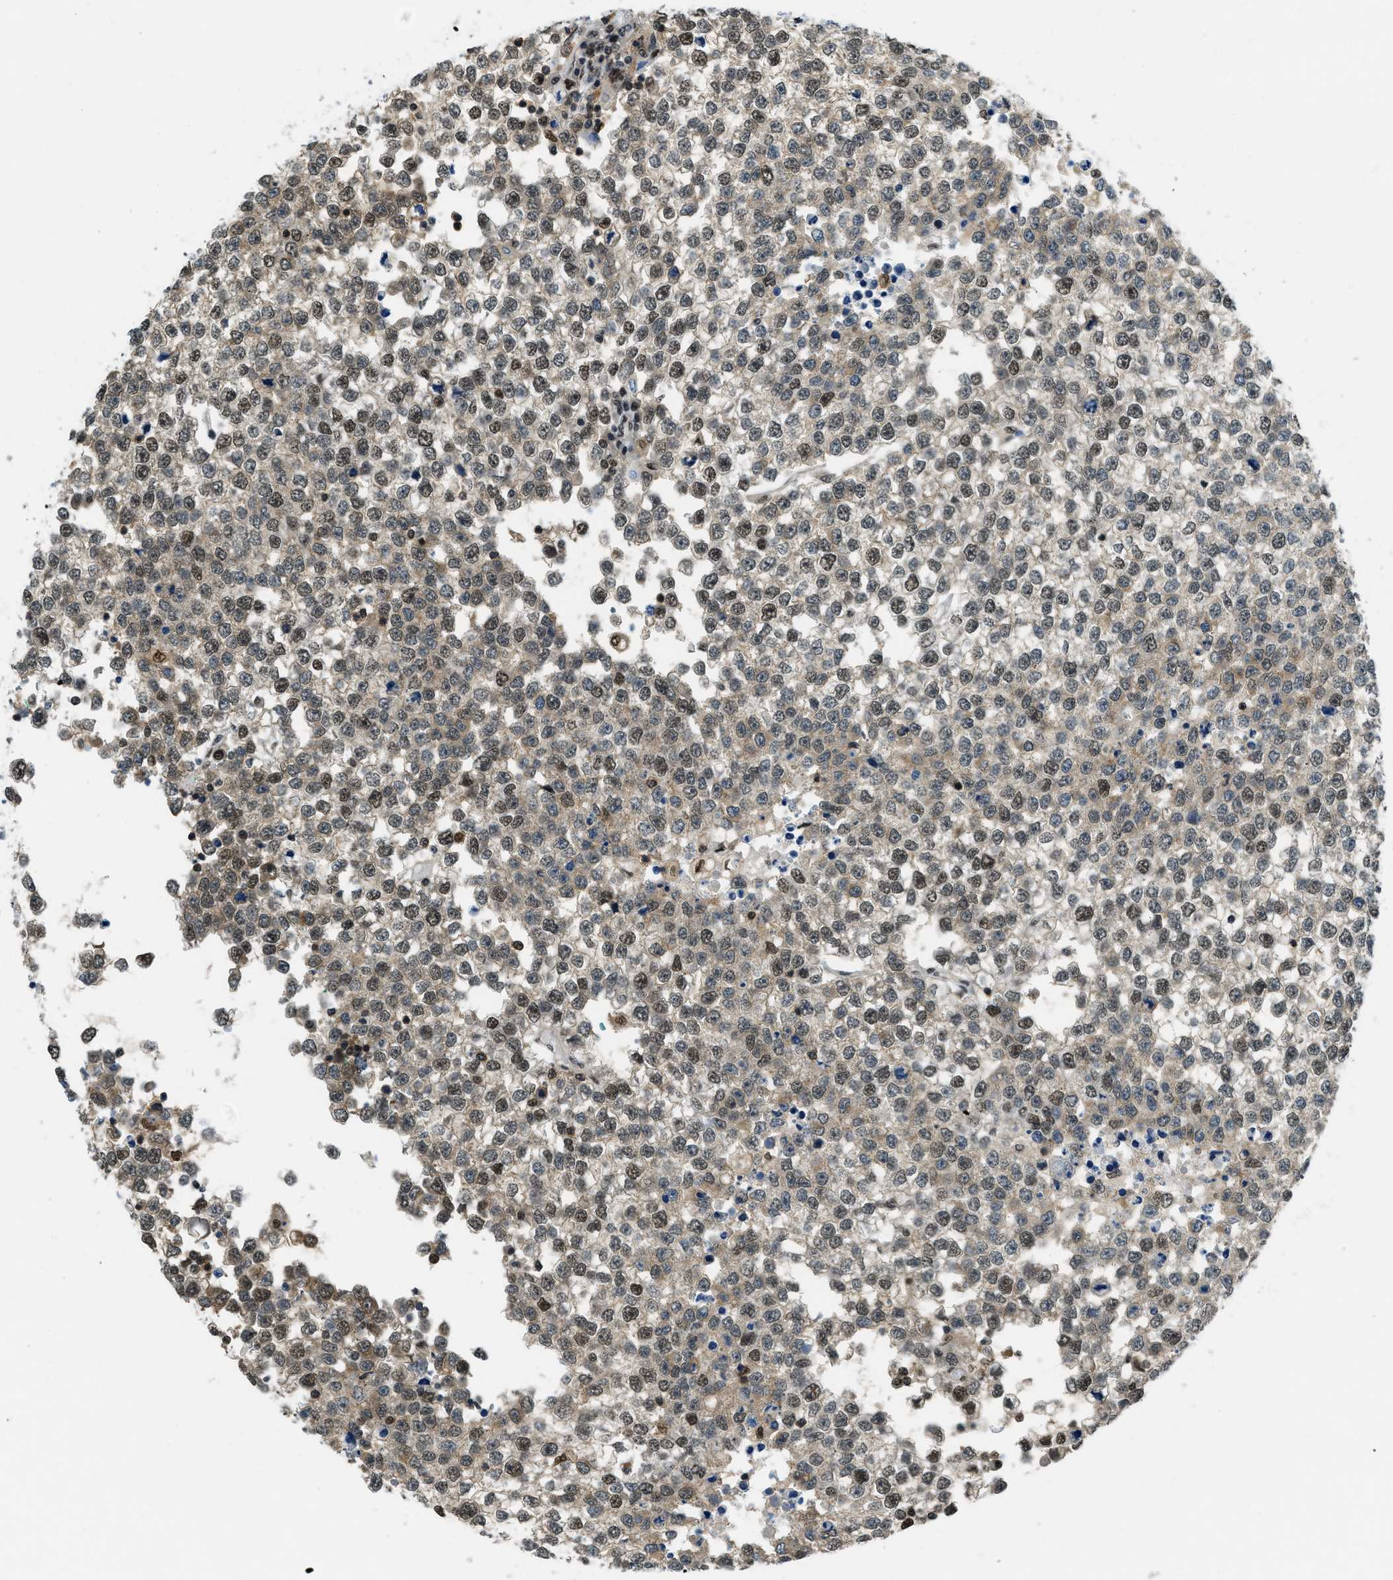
{"staining": {"intensity": "moderate", "quantity": ">75%", "location": "nuclear"}, "tissue": "testis cancer", "cell_type": "Tumor cells", "image_type": "cancer", "snomed": [{"axis": "morphology", "description": "Seminoma, NOS"}, {"axis": "topography", "description": "Testis"}], "caption": "A photomicrograph of human testis seminoma stained for a protein reveals moderate nuclear brown staining in tumor cells. Using DAB (3,3'-diaminobenzidine) (brown) and hematoxylin (blue) stains, captured at high magnification using brightfield microscopy.", "gene": "OGFR", "patient": {"sex": "male", "age": 65}}